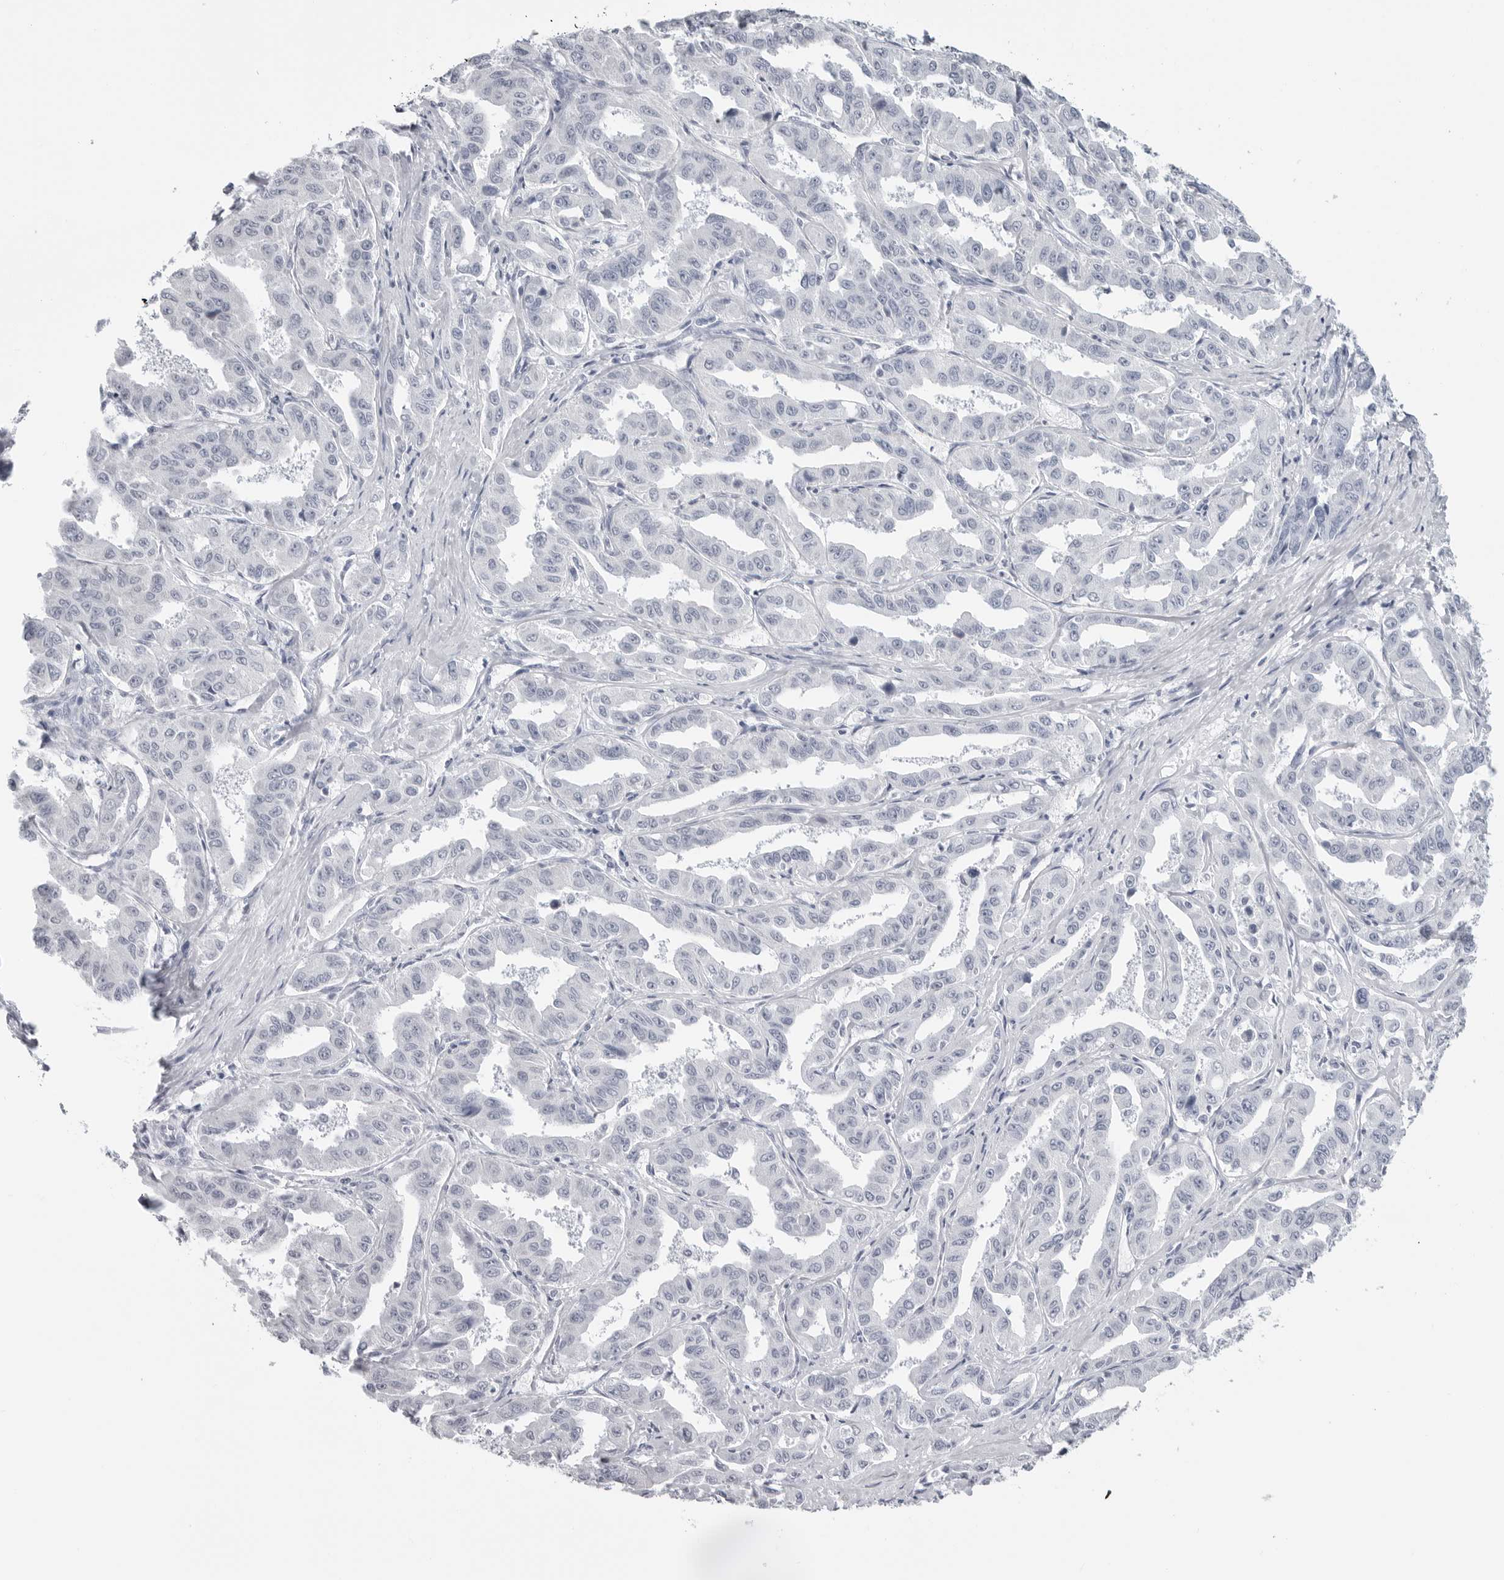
{"staining": {"intensity": "negative", "quantity": "none", "location": "none"}, "tissue": "liver cancer", "cell_type": "Tumor cells", "image_type": "cancer", "snomed": [{"axis": "morphology", "description": "Cholangiocarcinoma"}, {"axis": "topography", "description": "Liver"}], "caption": "IHC photomicrograph of neoplastic tissue: cholangiocarcinoma (liver) stained with DAB displays no significant protein expression in tumor cells.", "gene": "PGA3", "patient": {"sex": "male", "age": 59}}